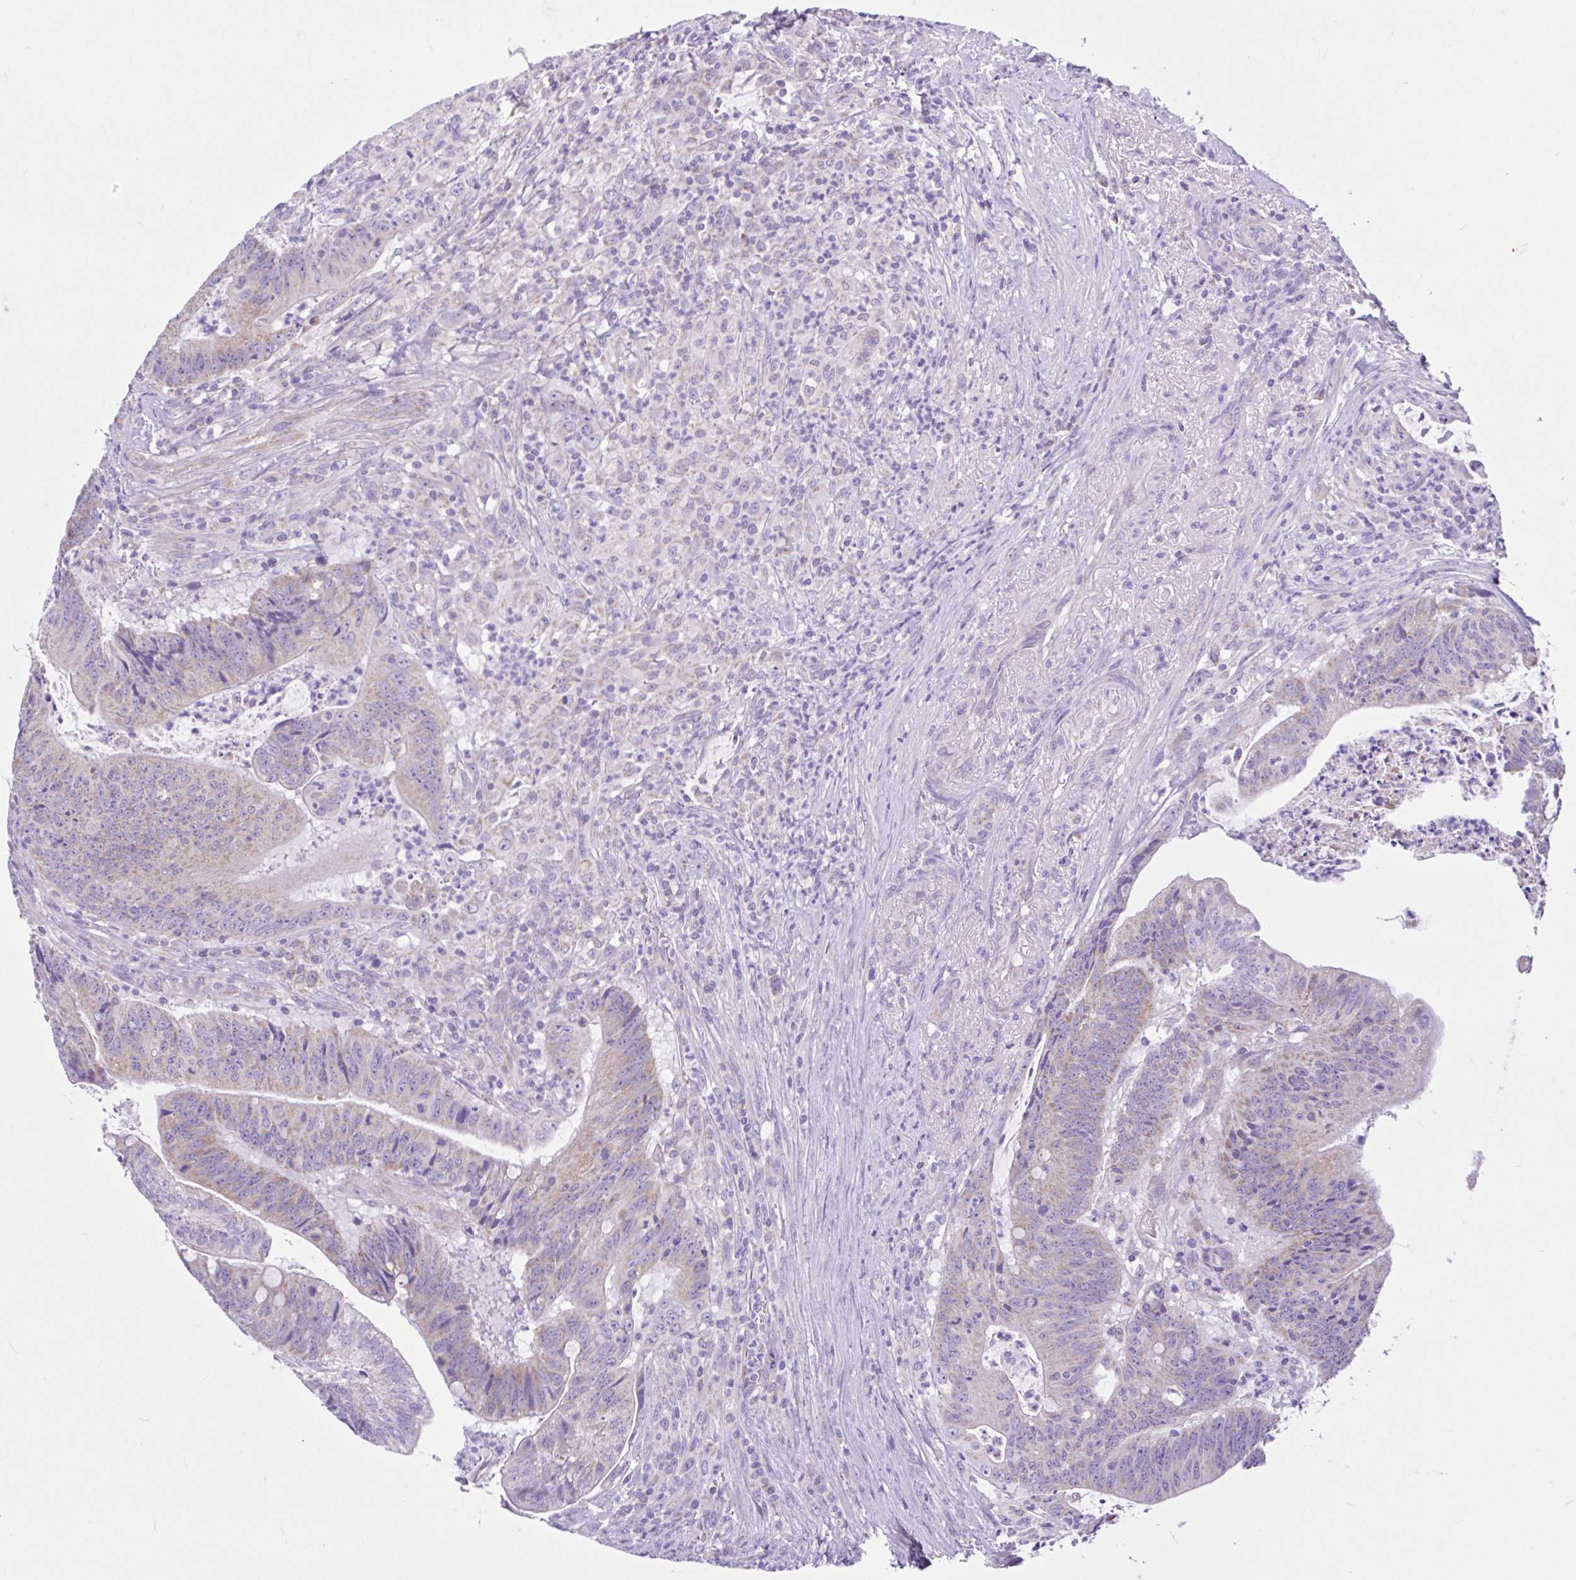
{"staining": {"intensity": "weak", "quantity": "25%-75%", "location": "cytoplasmic/membranous"}, "tissue": "colorectal cancer", "cell_type": "Tumor cells", "image_type": "cancer", "snomed": [{"axis": "morphology", "description": "Adenocarcinoma, NOS"}, {"axis": "topography", "description": "Colon"}], "caption": "This micrograph shows immunohistochemistry staining of human adenocarcinoma (colorectal), with low weak cytoplasmic/membranous staining in approximately 25%-75% of tumor cells.", "gene": "NDUFS2", "patient": {"sex": "female", "age": 87}}